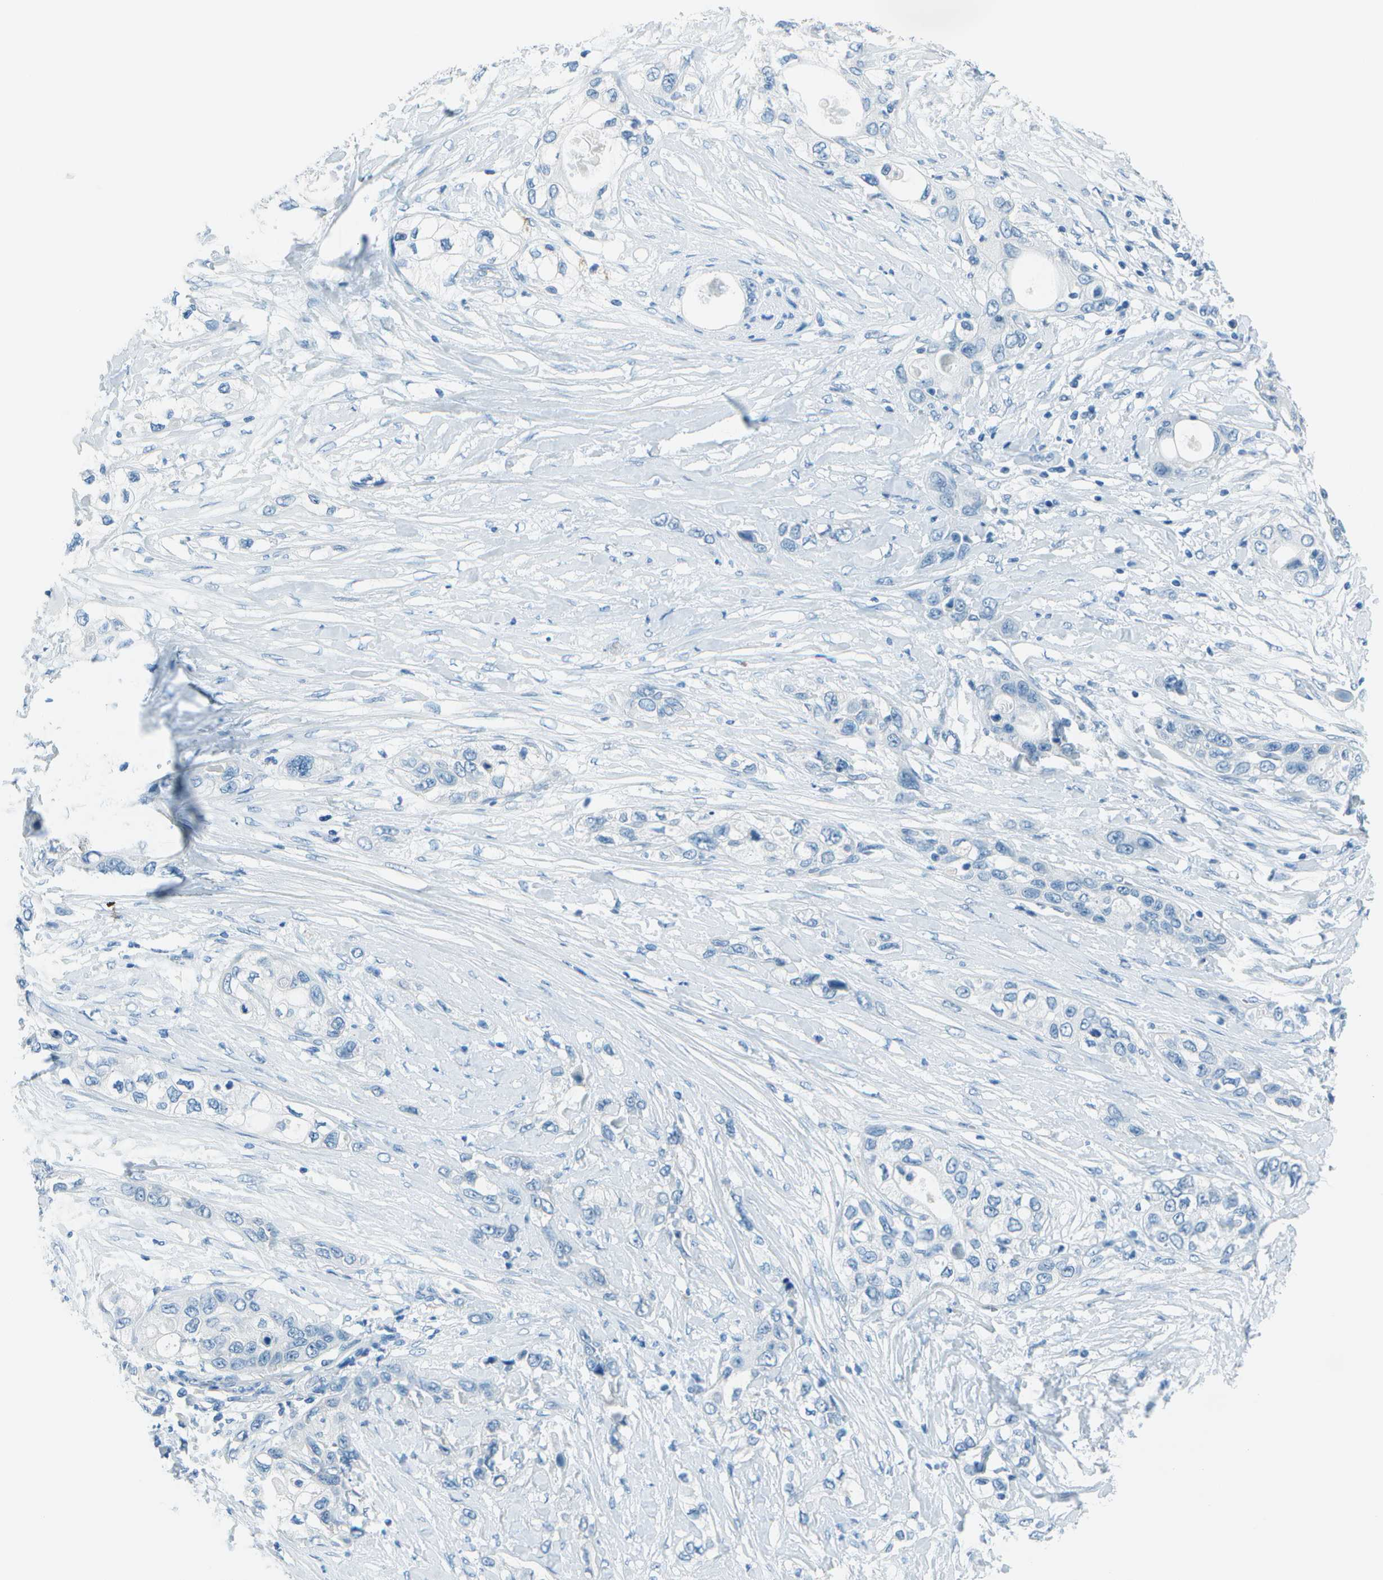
{"staining": {"intensity": "negative", "quantity": "none", "location": "none"}, "tissue": "pancreatic cancer", "cell_type": "Tumor cells", "image_type": "cancer", "snomed": [{"axis": "morphology", "description": "Adenocarcinoma, NOS"}, {"axis": "topography", "description": "Pancreas"}], "caption": "The image demonstrates no significant expression in tumor cells of adenocarcinoma (pancreatic).", "gene": "FGF1", "patient": {"sex": "female", "age": 70}}